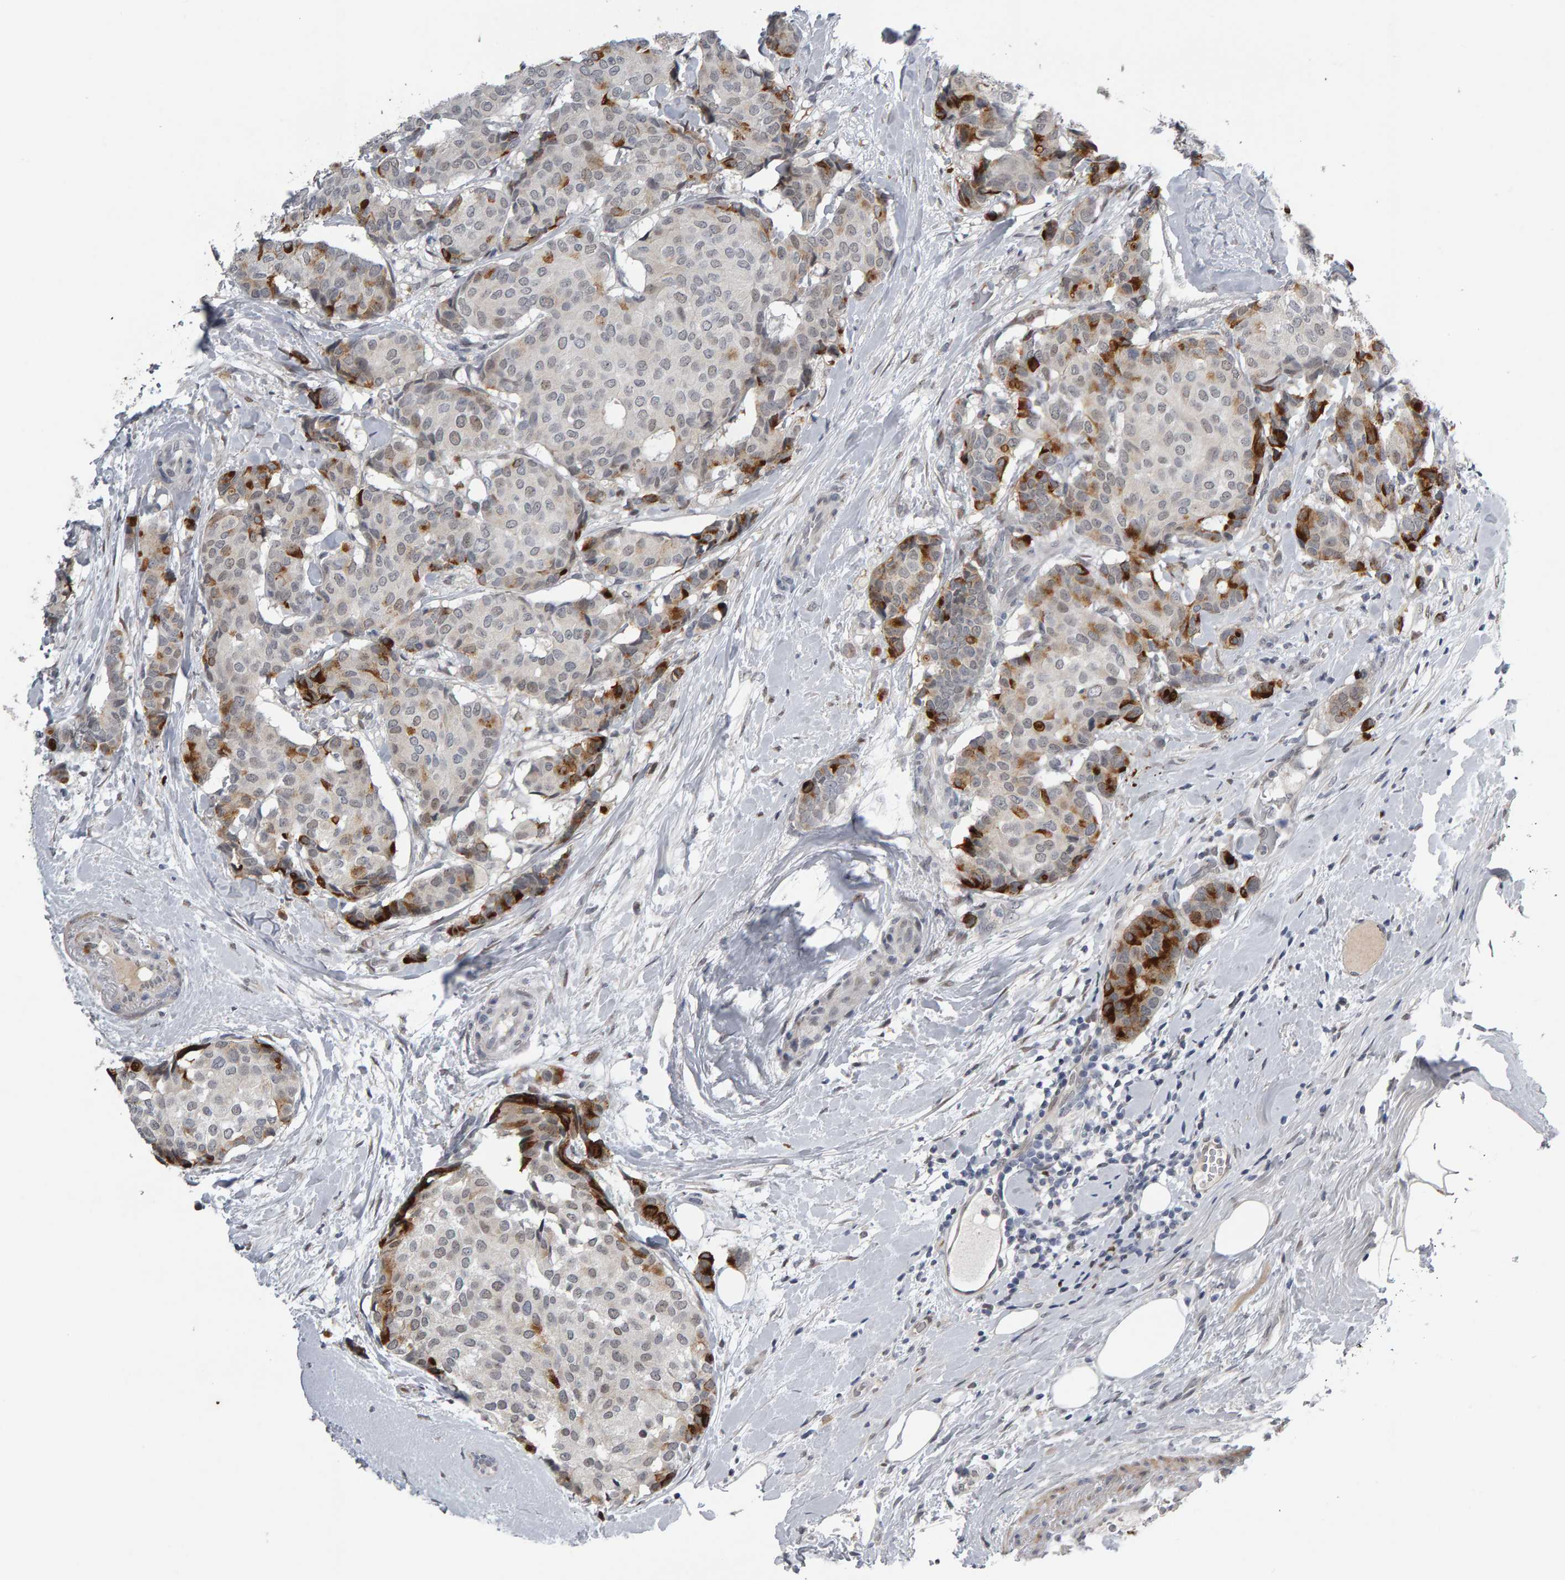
{"staining": {"intensity": "moderate", "quantity": "<25%", "location": "cytoplasmic/membranous"}, "tissue": "breast cancer", "cell_type": "Tumor cells", "image_type": "cancer", "snomed": [{"axis": "morphology", "description": "Duct carcinoma"}, {"axis": "topography", "description": "Breast"}], "caption": "A low amount of moderate cytoplasmic/membranous positivity is present in approximately <25% of tumor cells in breast cancer tissue.", "gene": "IPO8", "patient": {"sex": "female", "age": 75}}